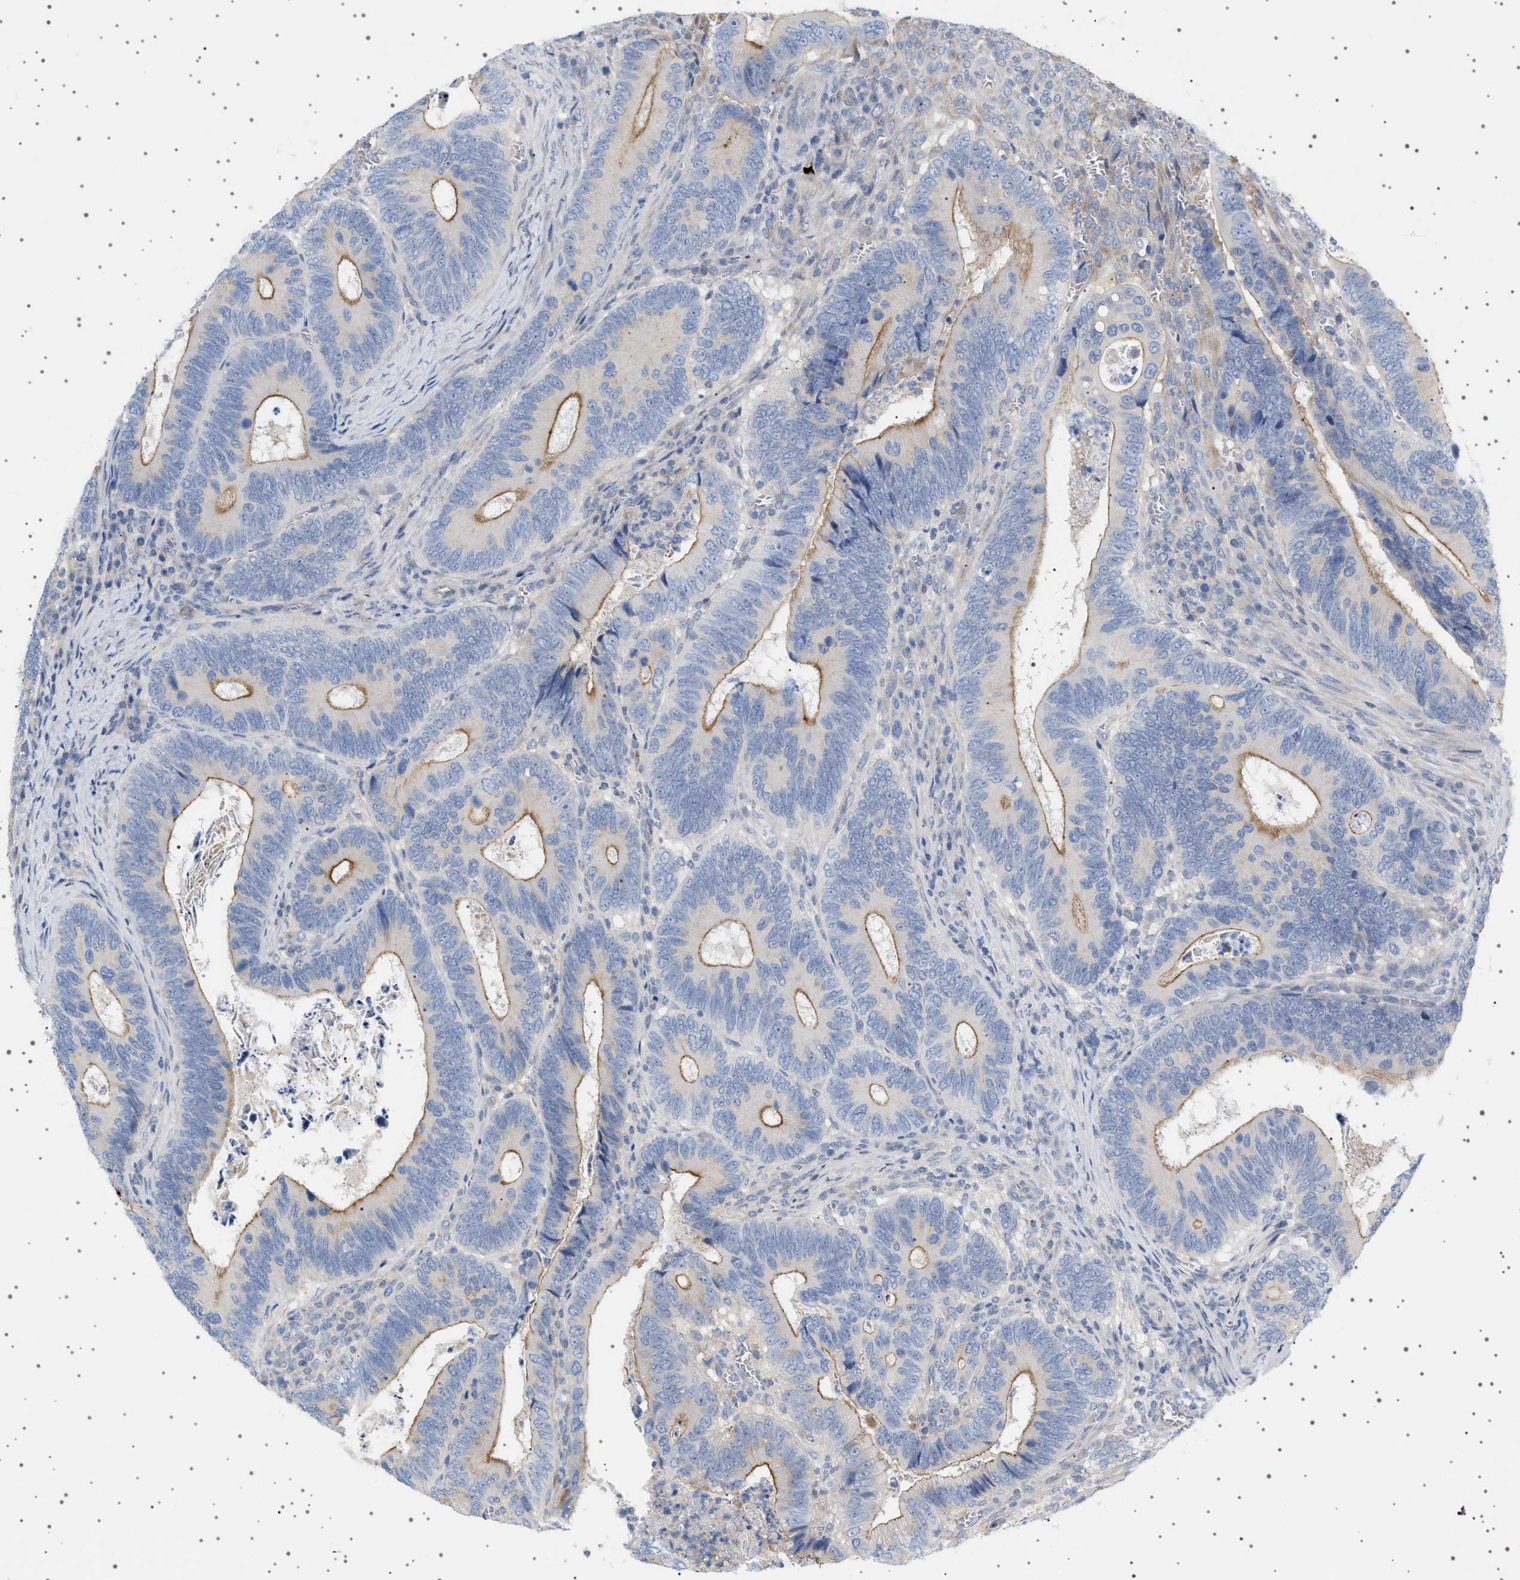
{"staining": {"intensity": "moderate", "quantity": "<25%", "location": "cytoplasmic/membranous"}, "tissue": "colorectal cancer", "cell_type": "Tumor cells", "image_type": "cancer", "snomed": [{"axis": "morphology", "description": "Inflammation, NOS"}, {"axis": "morphology", "description": "Adenocarcinoma, NOS"}, {"axis": "topography", "description": "Colon"}], "caption": "Colorectal adenocarcinoma stained for a protein (brown) demonstrates moderate cytoplasmic/membranous positive expression in about <25% of tumor cells.", "gene": "ADCY10", "patient": {"sex": "male", "age": 72}}